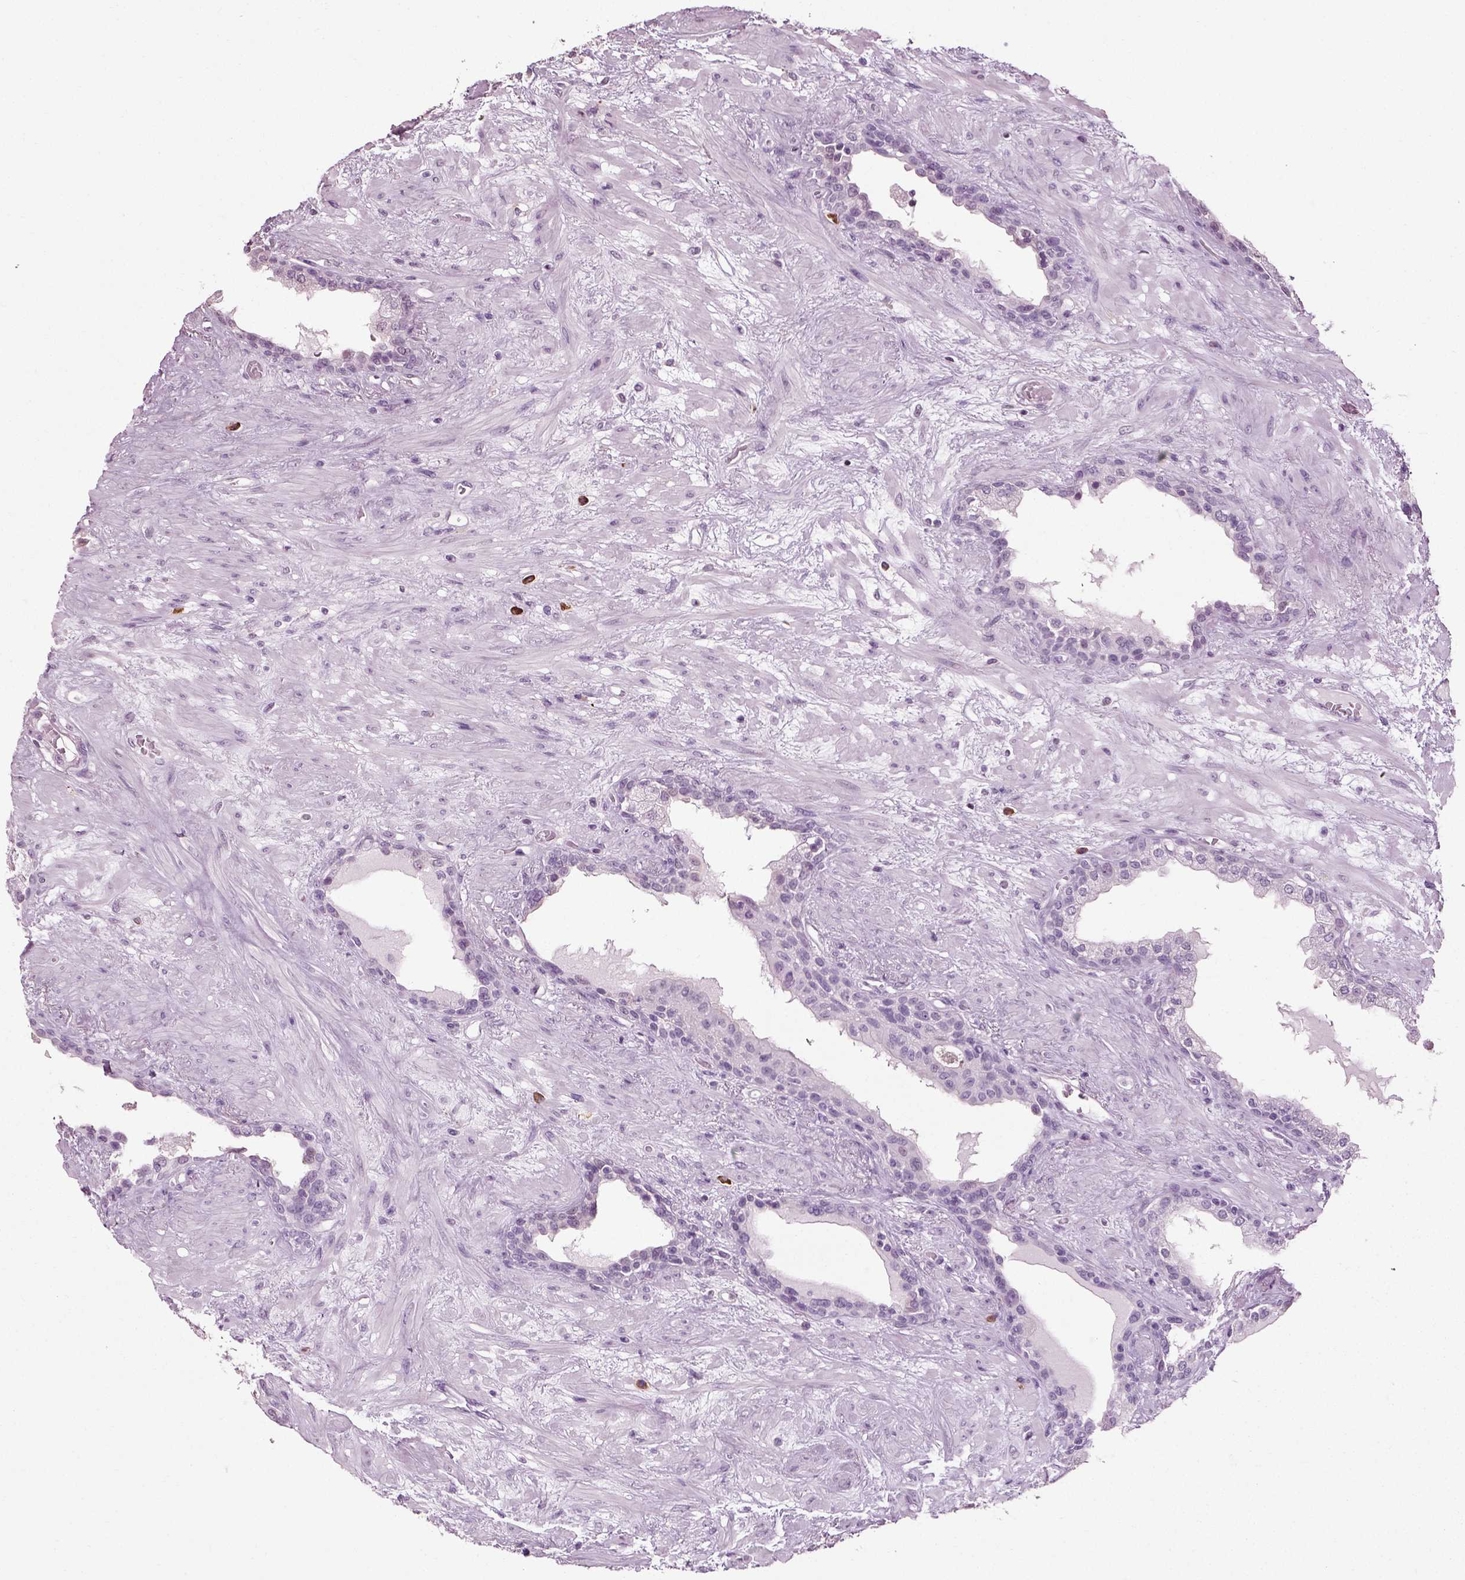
{"staining": {"intensity": "negative", "quantity": "none", "location": "none"}, "tissue": "prostate", "cell_type": "Glandular cells", "image_type": "normal", "snomed": [{"axis": "morphology", "description": "Normal tissue, NOS"}, {"axis": "topography", "description": "Prostate"}], "caption": "High magnification brightfield microscopy of unremarkable prostate stained with DAB (3,3'-diaminobenzidine) (brown) and counterstained with hematoxylin (blue): glandular cells show no significant staining.", "gene": "SLC26A8", "patient": {"sex": "male", "age": 63}}